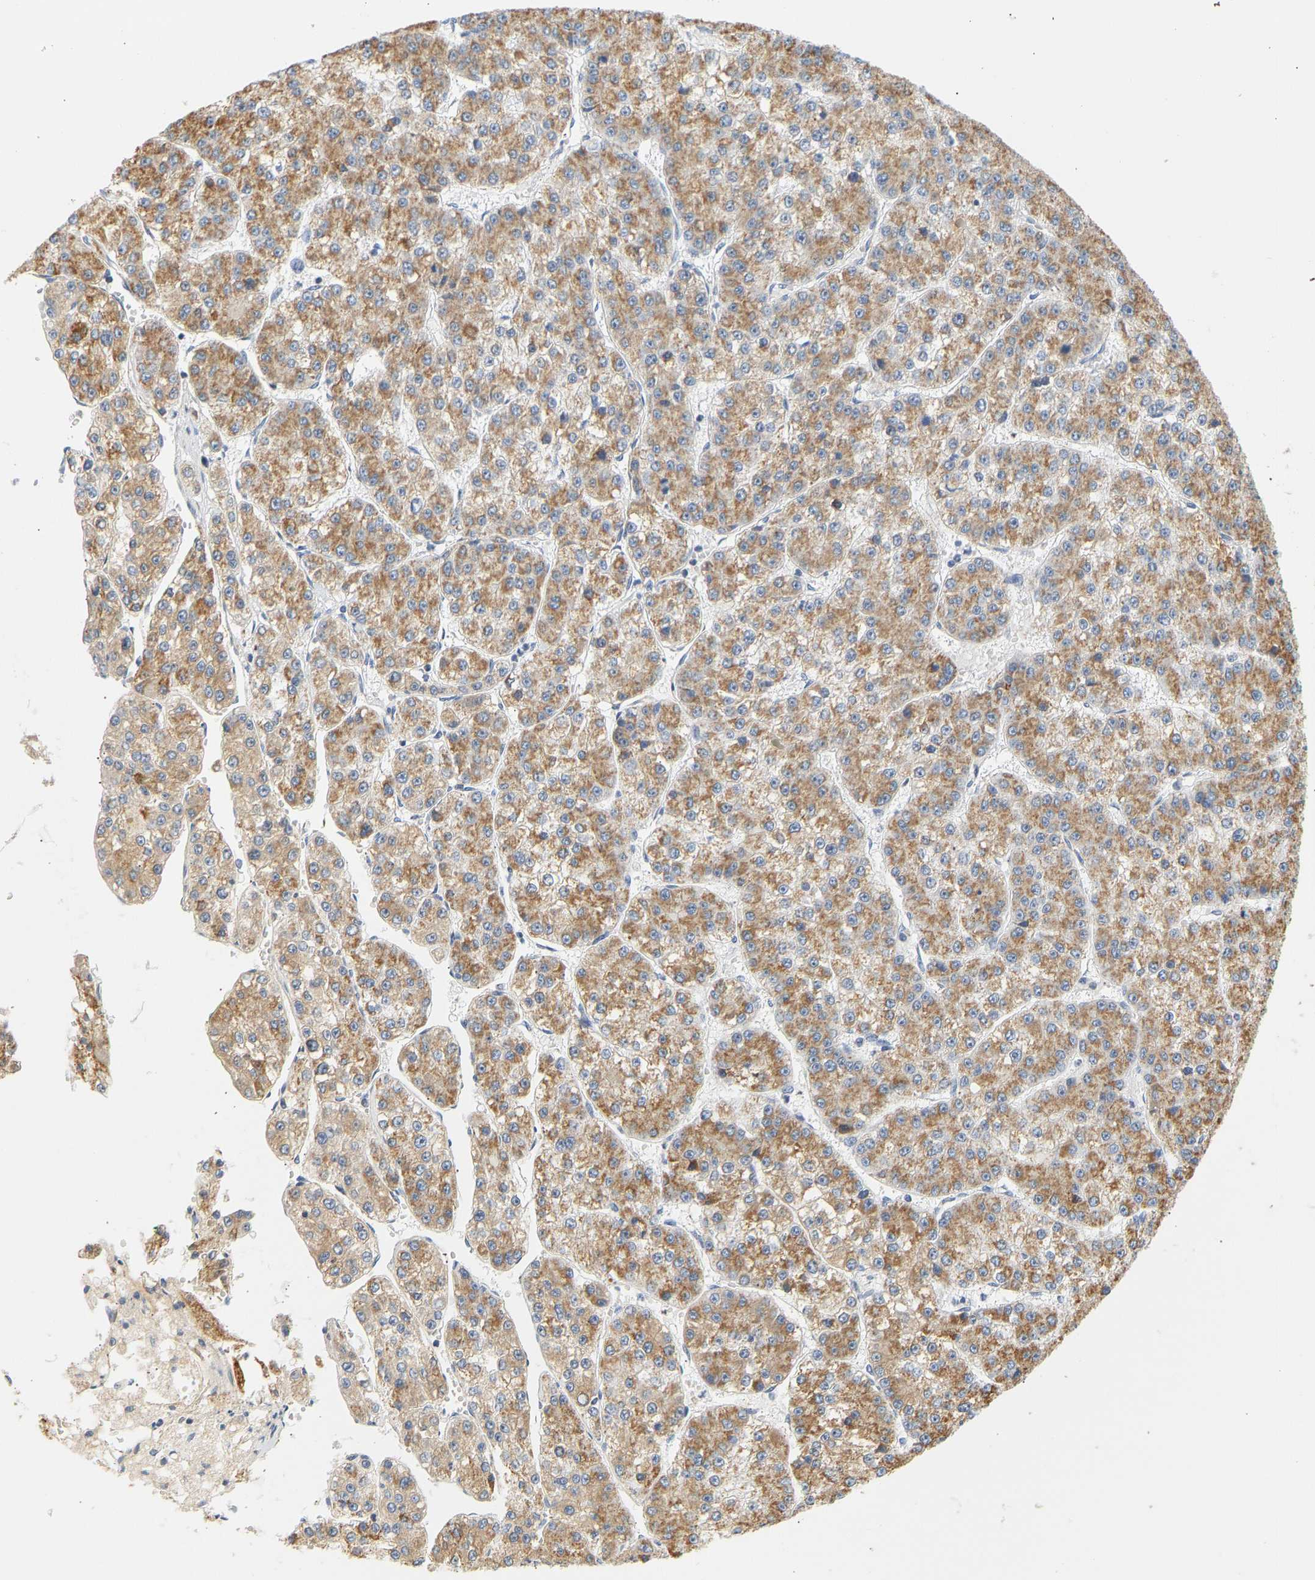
{"staining": {"intensity": "moderate", "quantity": ">75%", "location": "cytoplasmic/membranous"}, "tissue": "liver cancer", "cell_type": "Tumor cells", "image_type": "cancer", "snomed": [{"axis": "morphology", "description": "Carcinoma, Hepatocellular, NOS"}, {"axis": "topography", "description": "Liver"}], "caption": "Moderate cytoplasmic/membranous protein positivity is identified in approximately >75% of tumor cells in hepatocellular carcinoma (liver).", "gene": "GRPEL2", "patient": {"sex": "female", "age": 73}}